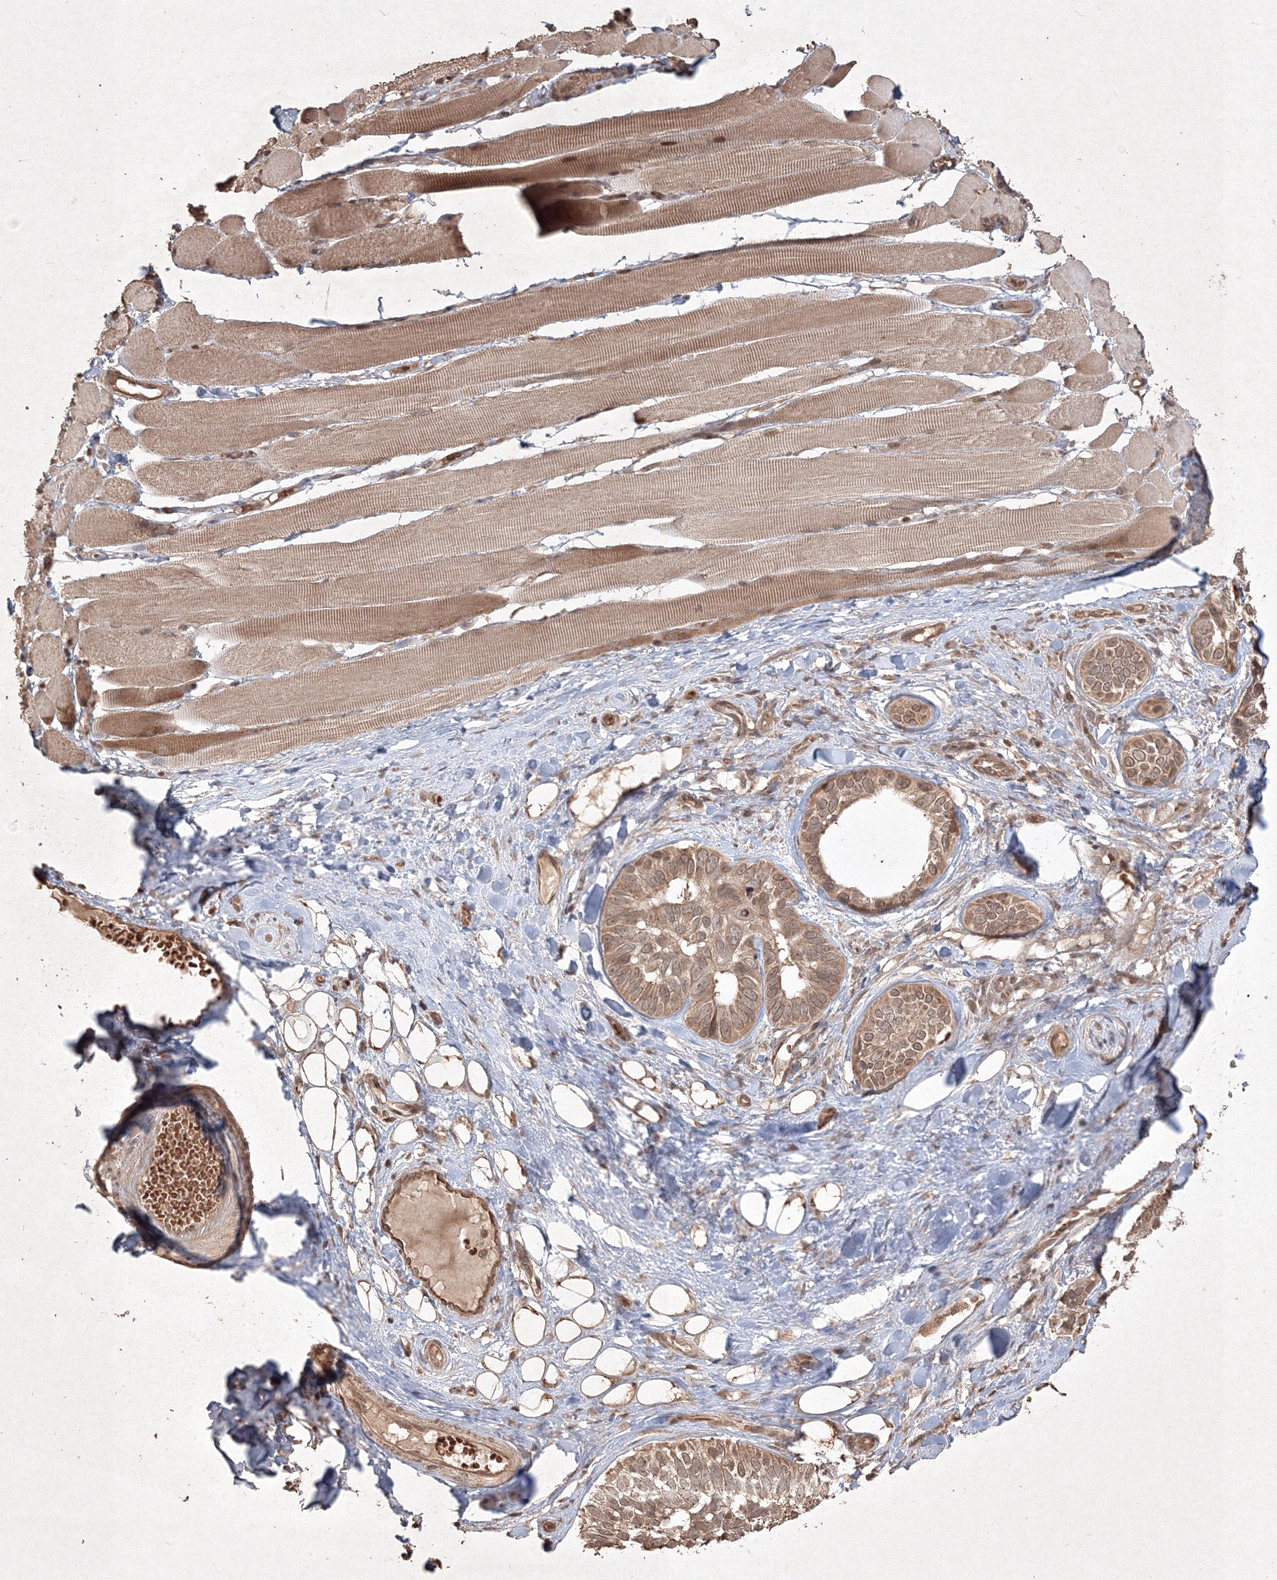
{"staining": {"intensity": "weak", "quantity": ">75%", "location": "cytoplasmic/membranous,nuclear"}, "tissue": "skin cancer", "cell_type": "Tumor cells", "image_type": "cancer", "snomed": [{"axis": "morphology", "description": "Basal cell carcinoma"}, {"axis": "topography", "description": "Skin"}], "caption": "Tumor cells exhibit low levels of weak cytoplasmic/membranous and nuclear expression in about >75% of cells in human basal cell carcinoma (skin). Using DAB (brown) and hematoxylin (blue) stains, captured at high magnification using brightfield microscopy.", "gene": "PELI3", "patient": {"sex": "male", "age": 62}}